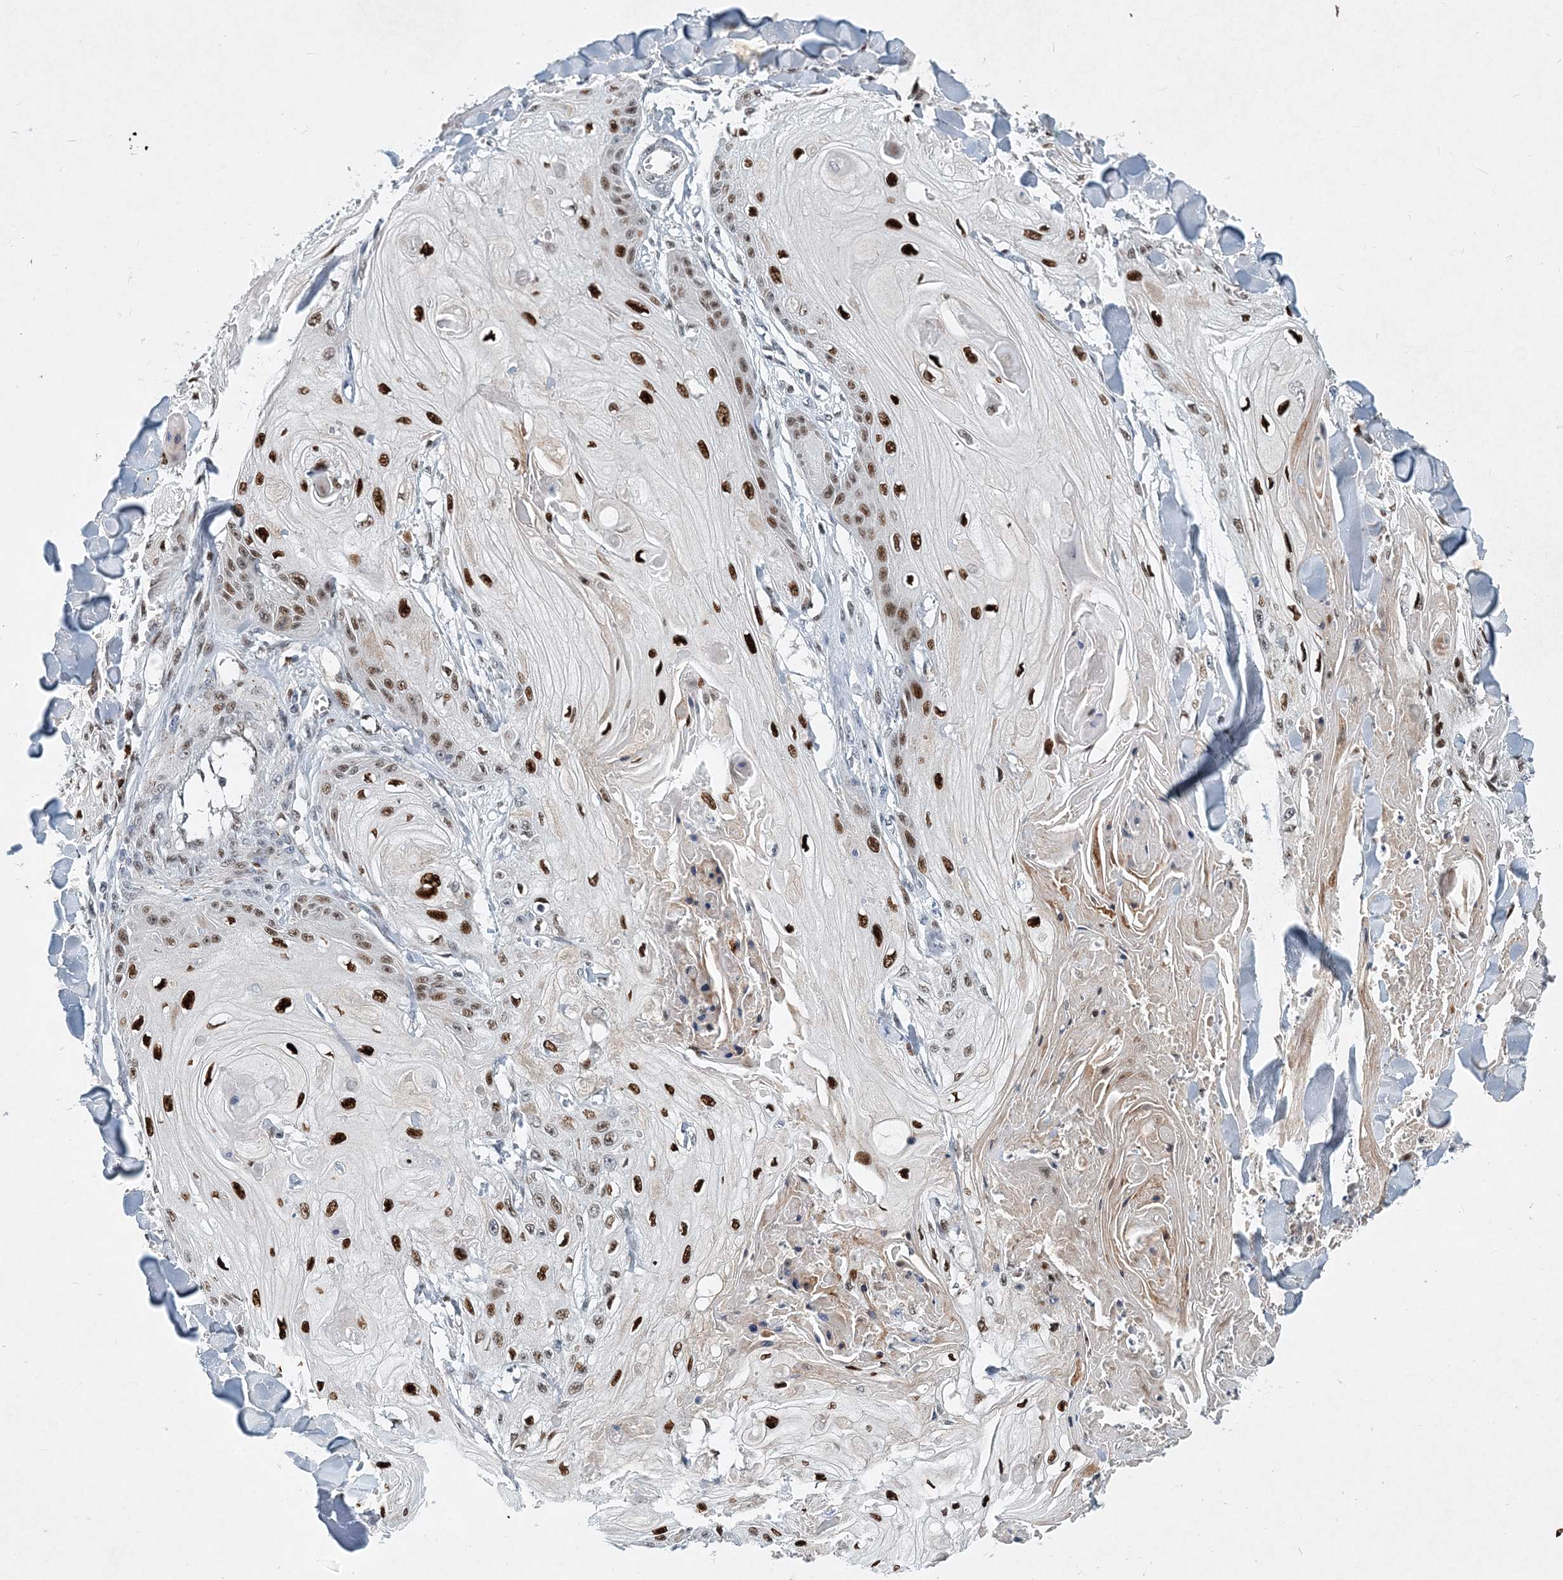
{"staining": {"intensity": "strong", "quantity": ">75%", "location": "nuclear"}, "tissue": "skin cancer", "cell_type": "Tumor cells", "image_type": "cancer", "snomed": [{"axis": "morphology", "description": "Squamous cell carcinoma, NOS"}, {"axis": "topography", "description": "Skin"}], "caption": "Squamous cell carcinoma (skin) stained with DAB immunohistochemistry (IHC) shows high levels of strong nuclear expression in about >75% of tumor cells.", "gene": "KPNA4", "patient": {"sex": "male", "age": 74}}